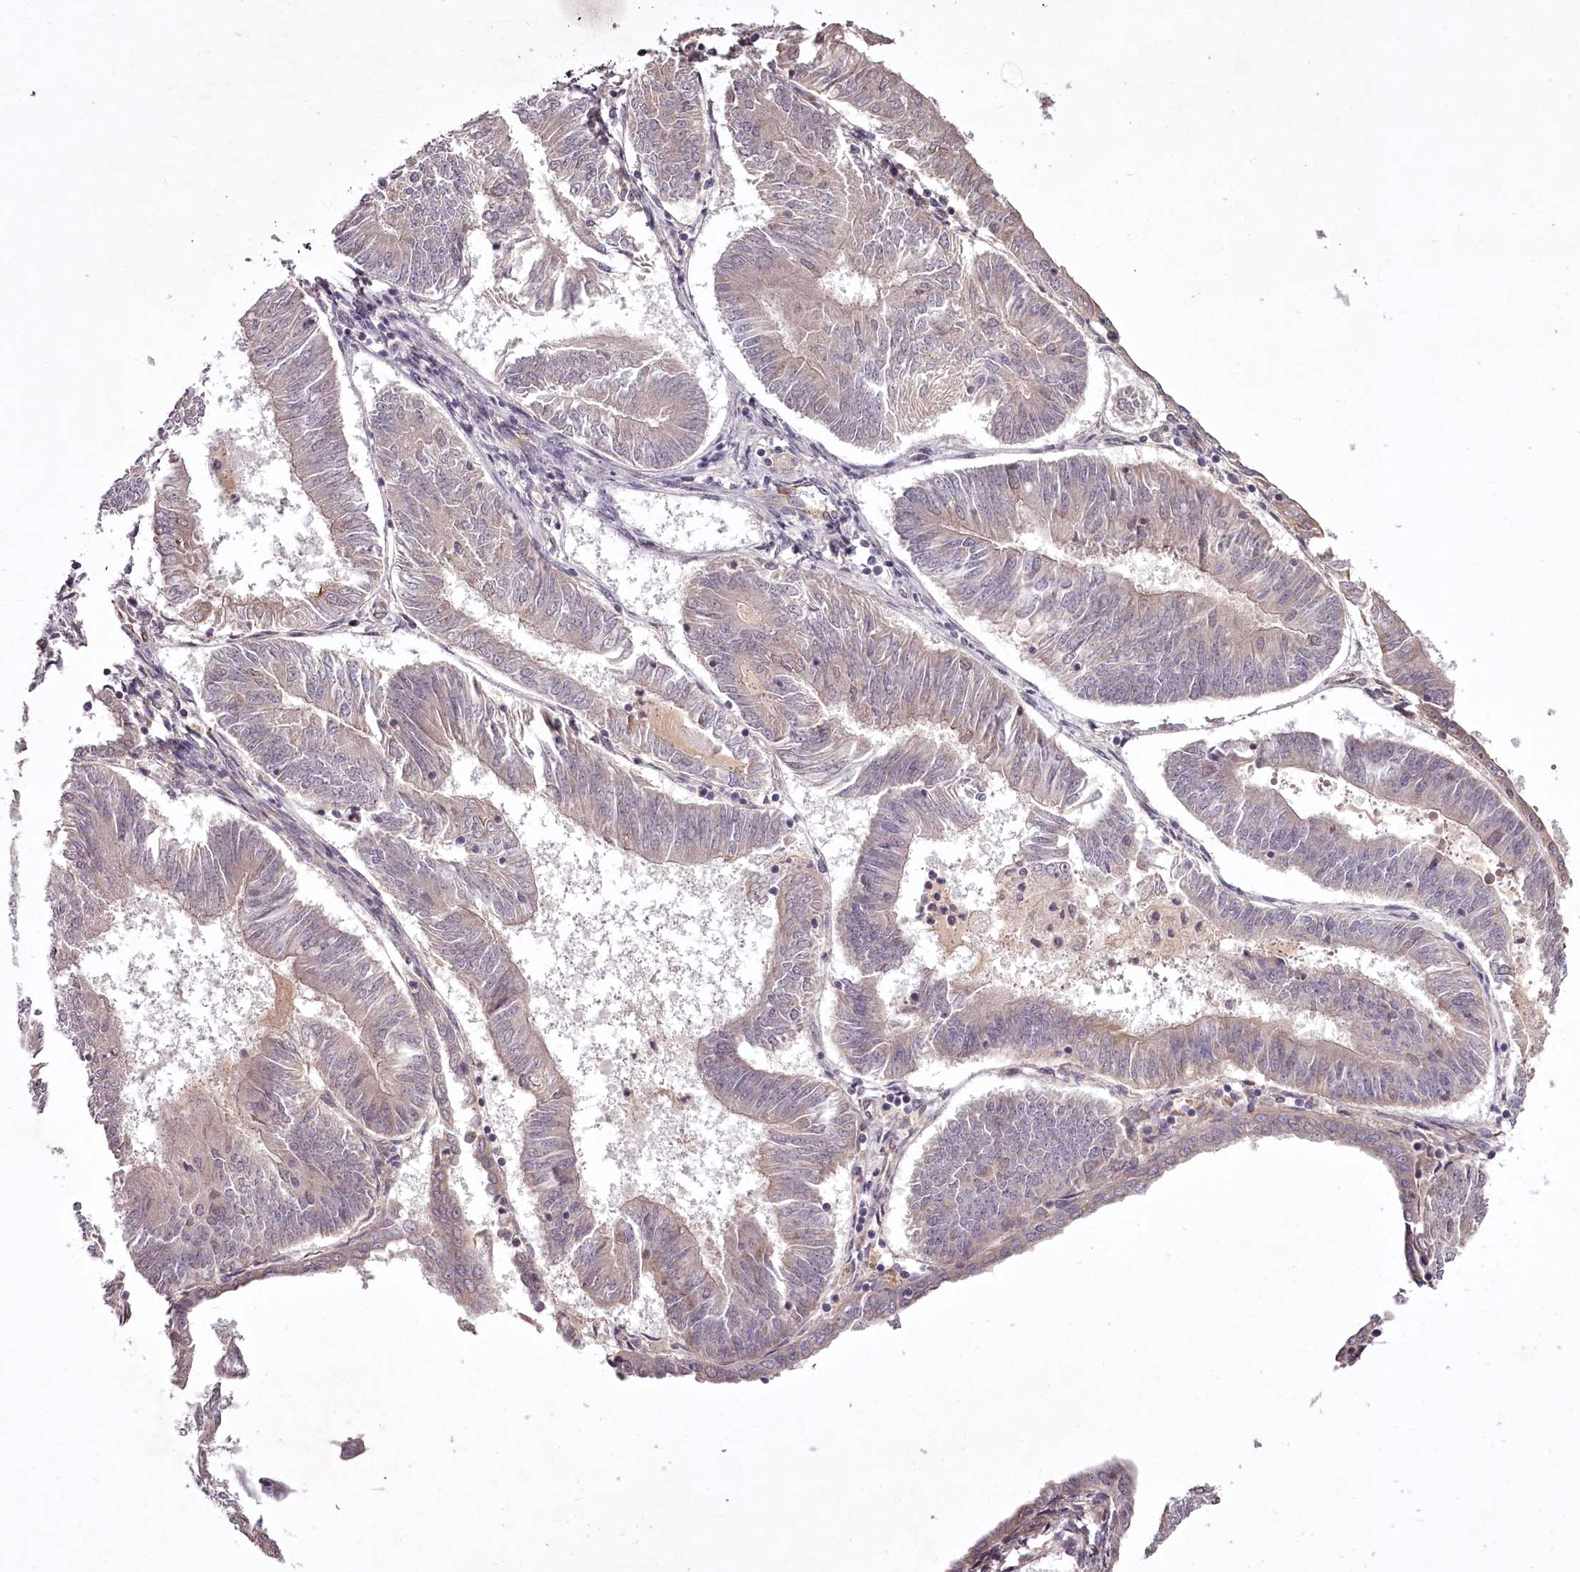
{"staining": {"intensity": "negative", "quantity": "none", "location": "none"}, "tissue": "endometrial cancer", "cell_type": "Tumor cells", "image_type": "cancer", "snomed": [{"axis": "morphology", "description": "Adenocarcinoma, NOS"}, {"axis": "topography", "description": "Endometrium"}], "caption": "Histopathology image shows no protein positivity in tumor cells of endometrial cancer (adenocarcinoma) tissue.", "gene": "RBMXL2", "patient": {"sex": "female", "age": 58}}